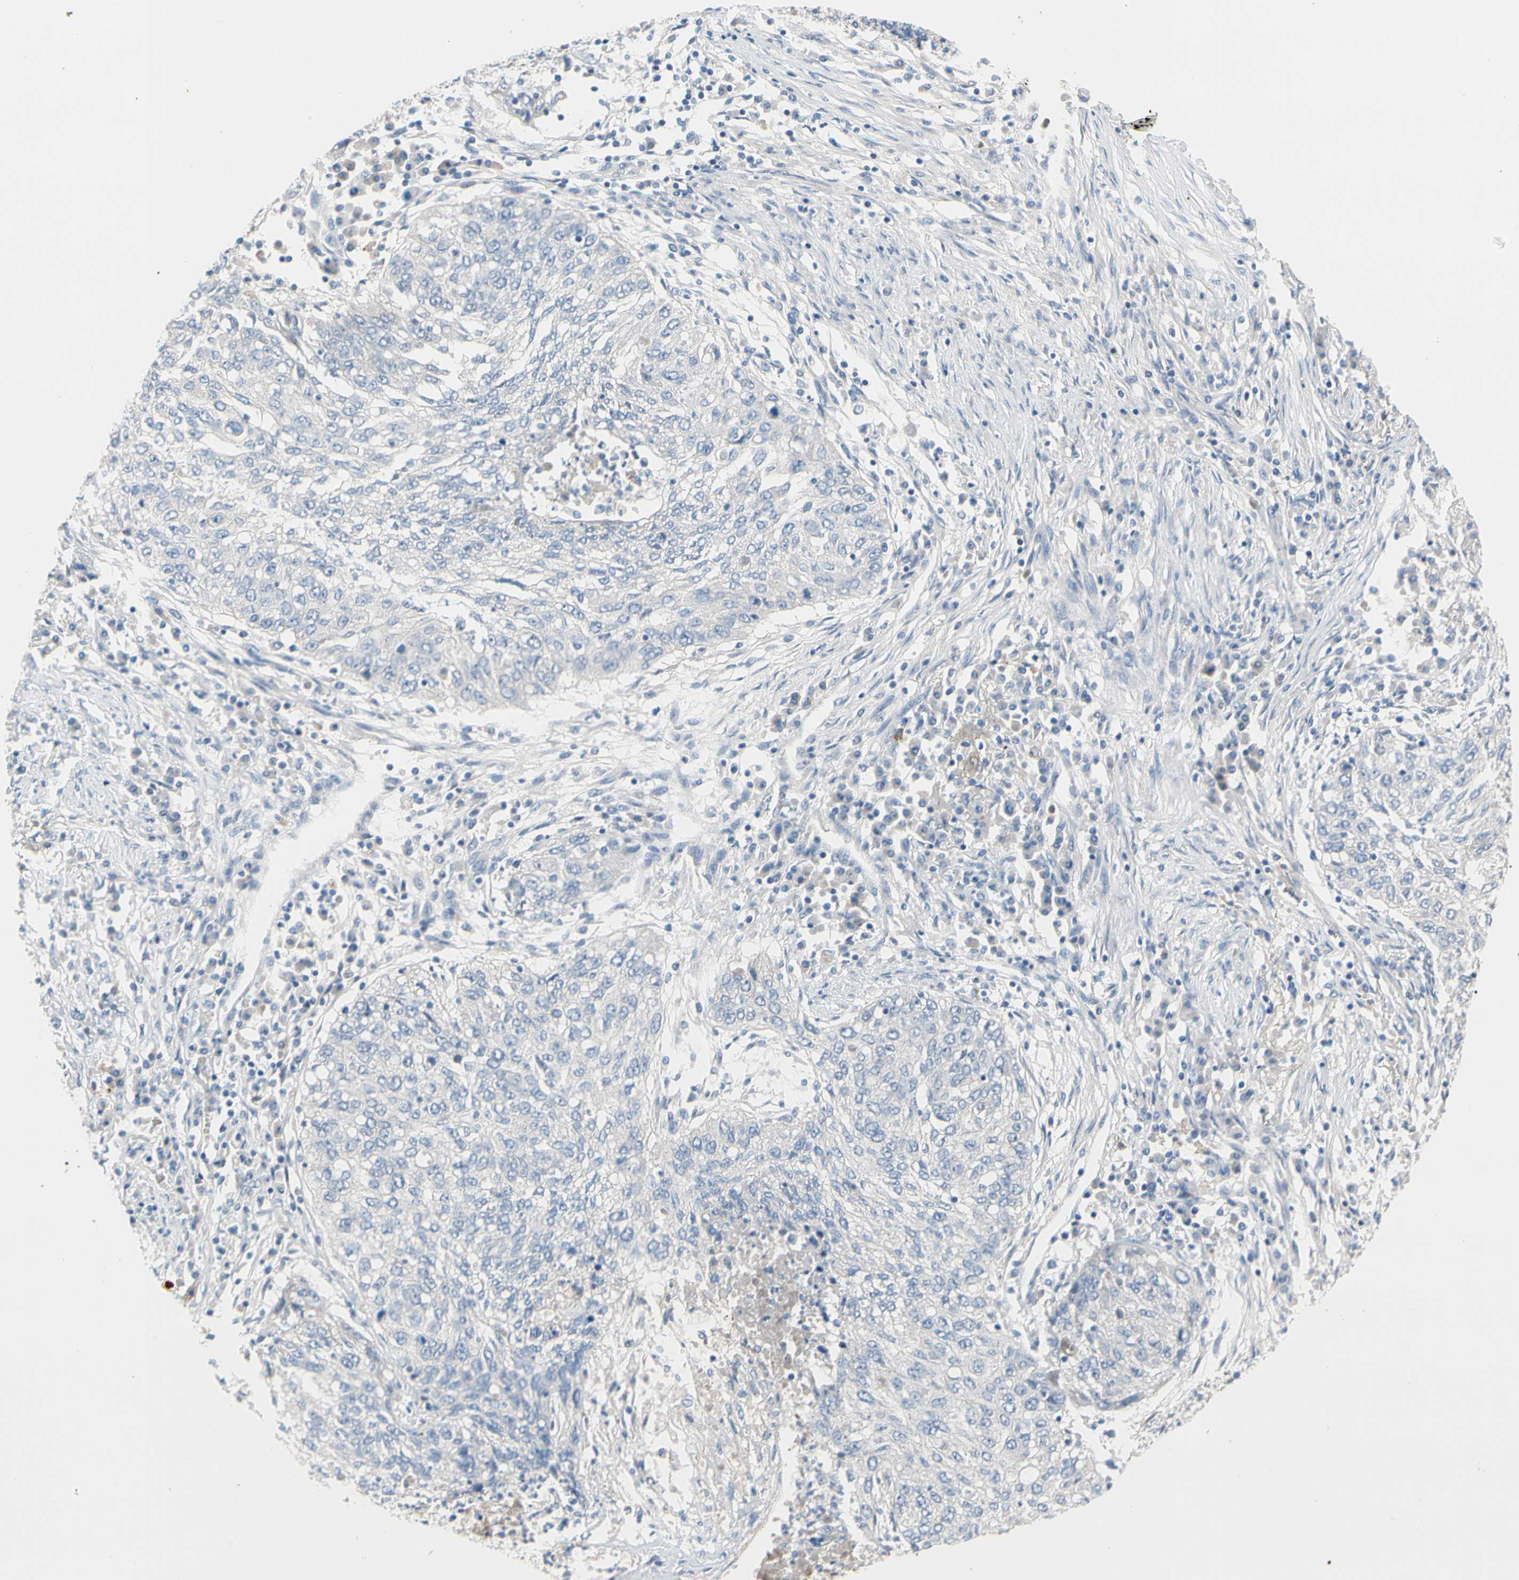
{"staining": {"intensity": "negative", "quantity": "none", "location": "none"}, "tissue": "lung cancer", "cell_type": "Tumor cells", "image_type": "cancer", "snomed": [{"axis": "morphology", "description": "Squamous cell carcinoma, NOS"}, {"axis": "topography", "description": "Lung"}], "caption": "Lung cancer (squamous cell carcinoma) stained for a protein using IHC shows no expression tumor cells.", "gene": "MARK1", "patient": {"sex": "female", "age": 63}}